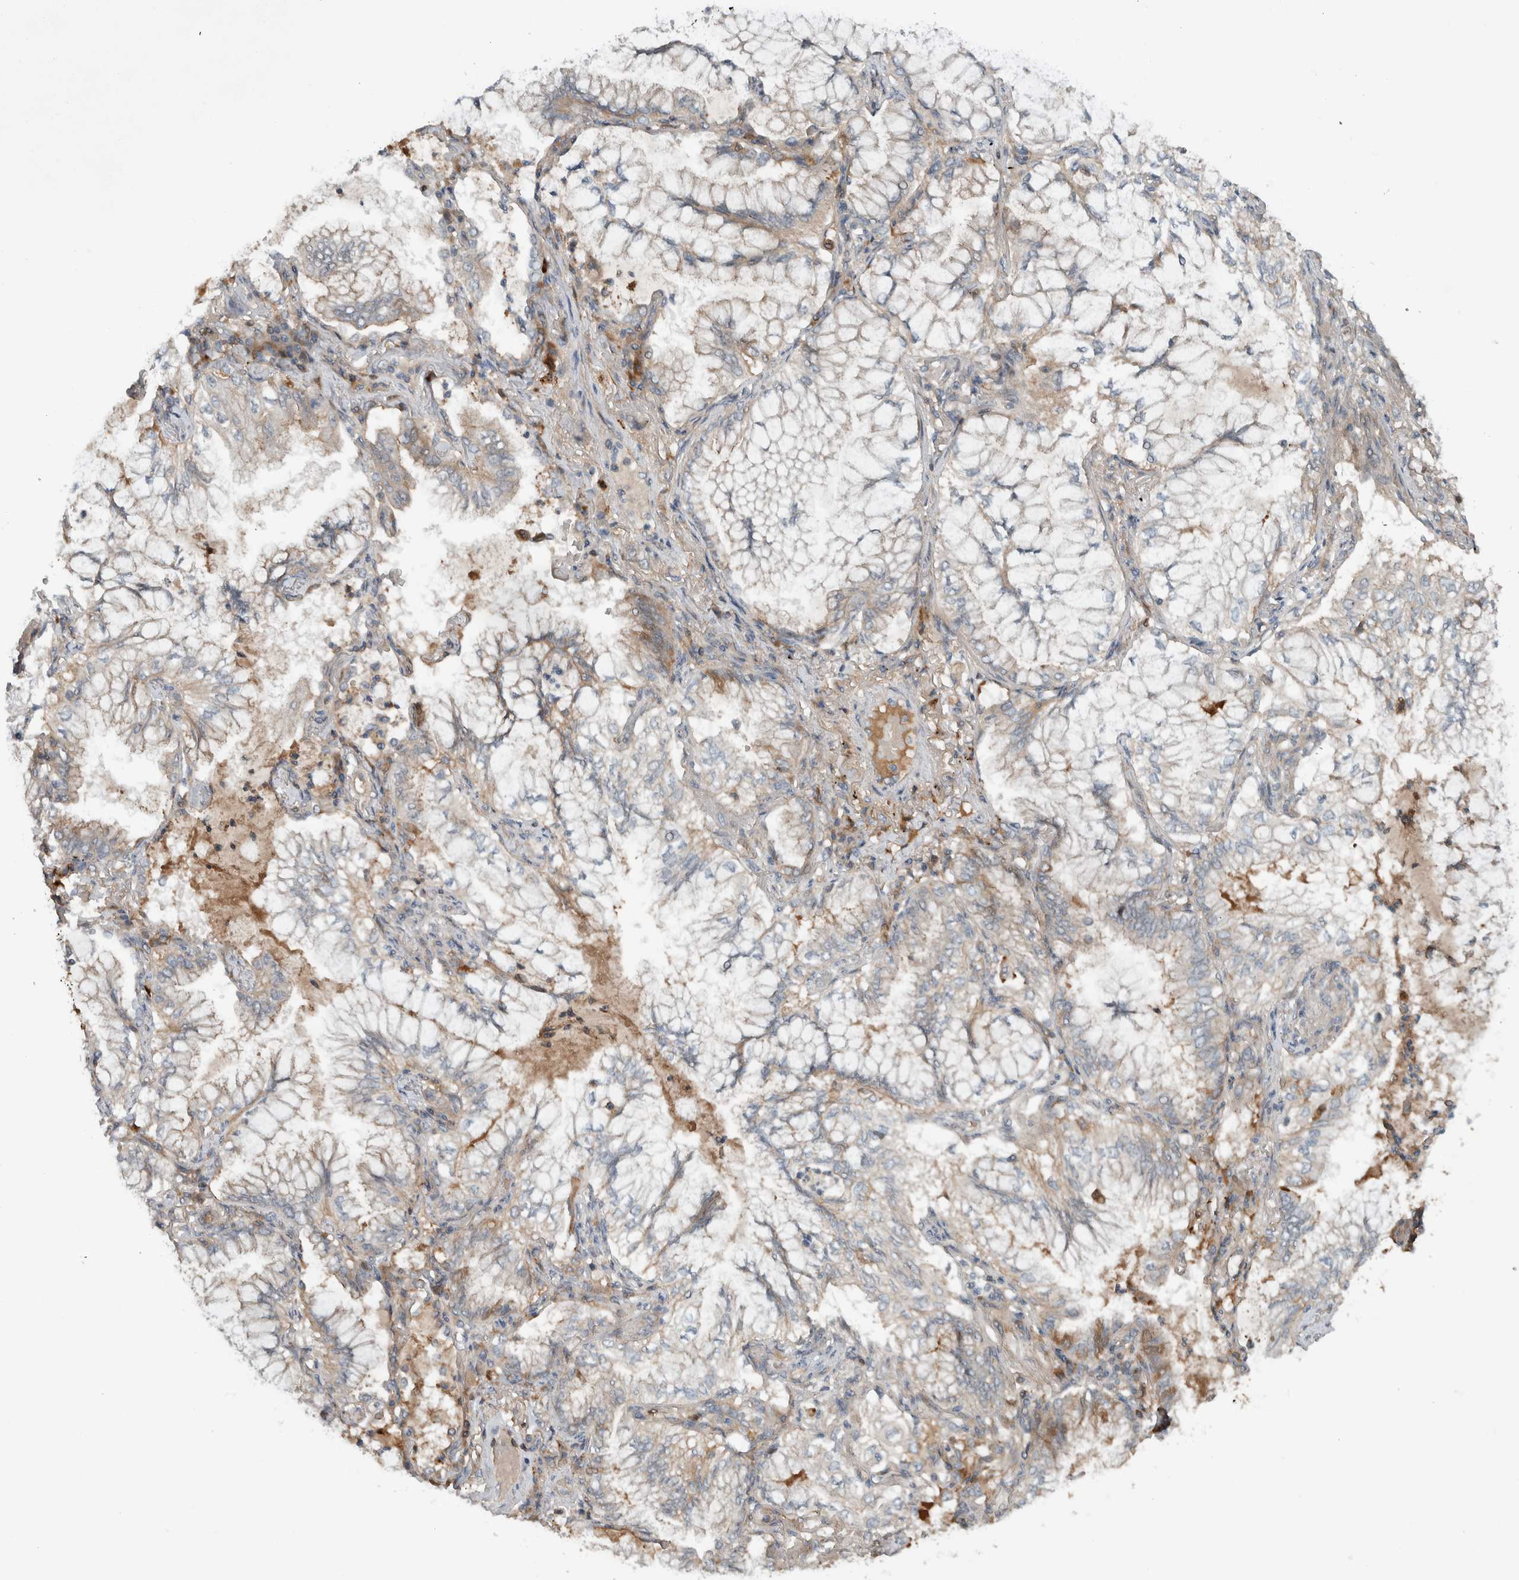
{"staining": {"intensity": "weak", "quantity": "25%-75%", "location": "cytoplasmic/membranous"}, "tissue": "lung cancer", "cell_type": "Tumor cells", "image_type": "cancer", "snomed": [{"axis": "morphology", "description": "Adenocarcinoma, NOS"}, {"axis": "topography", "description": "Lung"}], "caption": "Tumor cells exhibit low levels of weak cytoplasmic/membranous positivity in about 25%-75% of cells in lung cancer.", "gene": "ARMC7", "patient": {"sex": "female", "age": 70}}